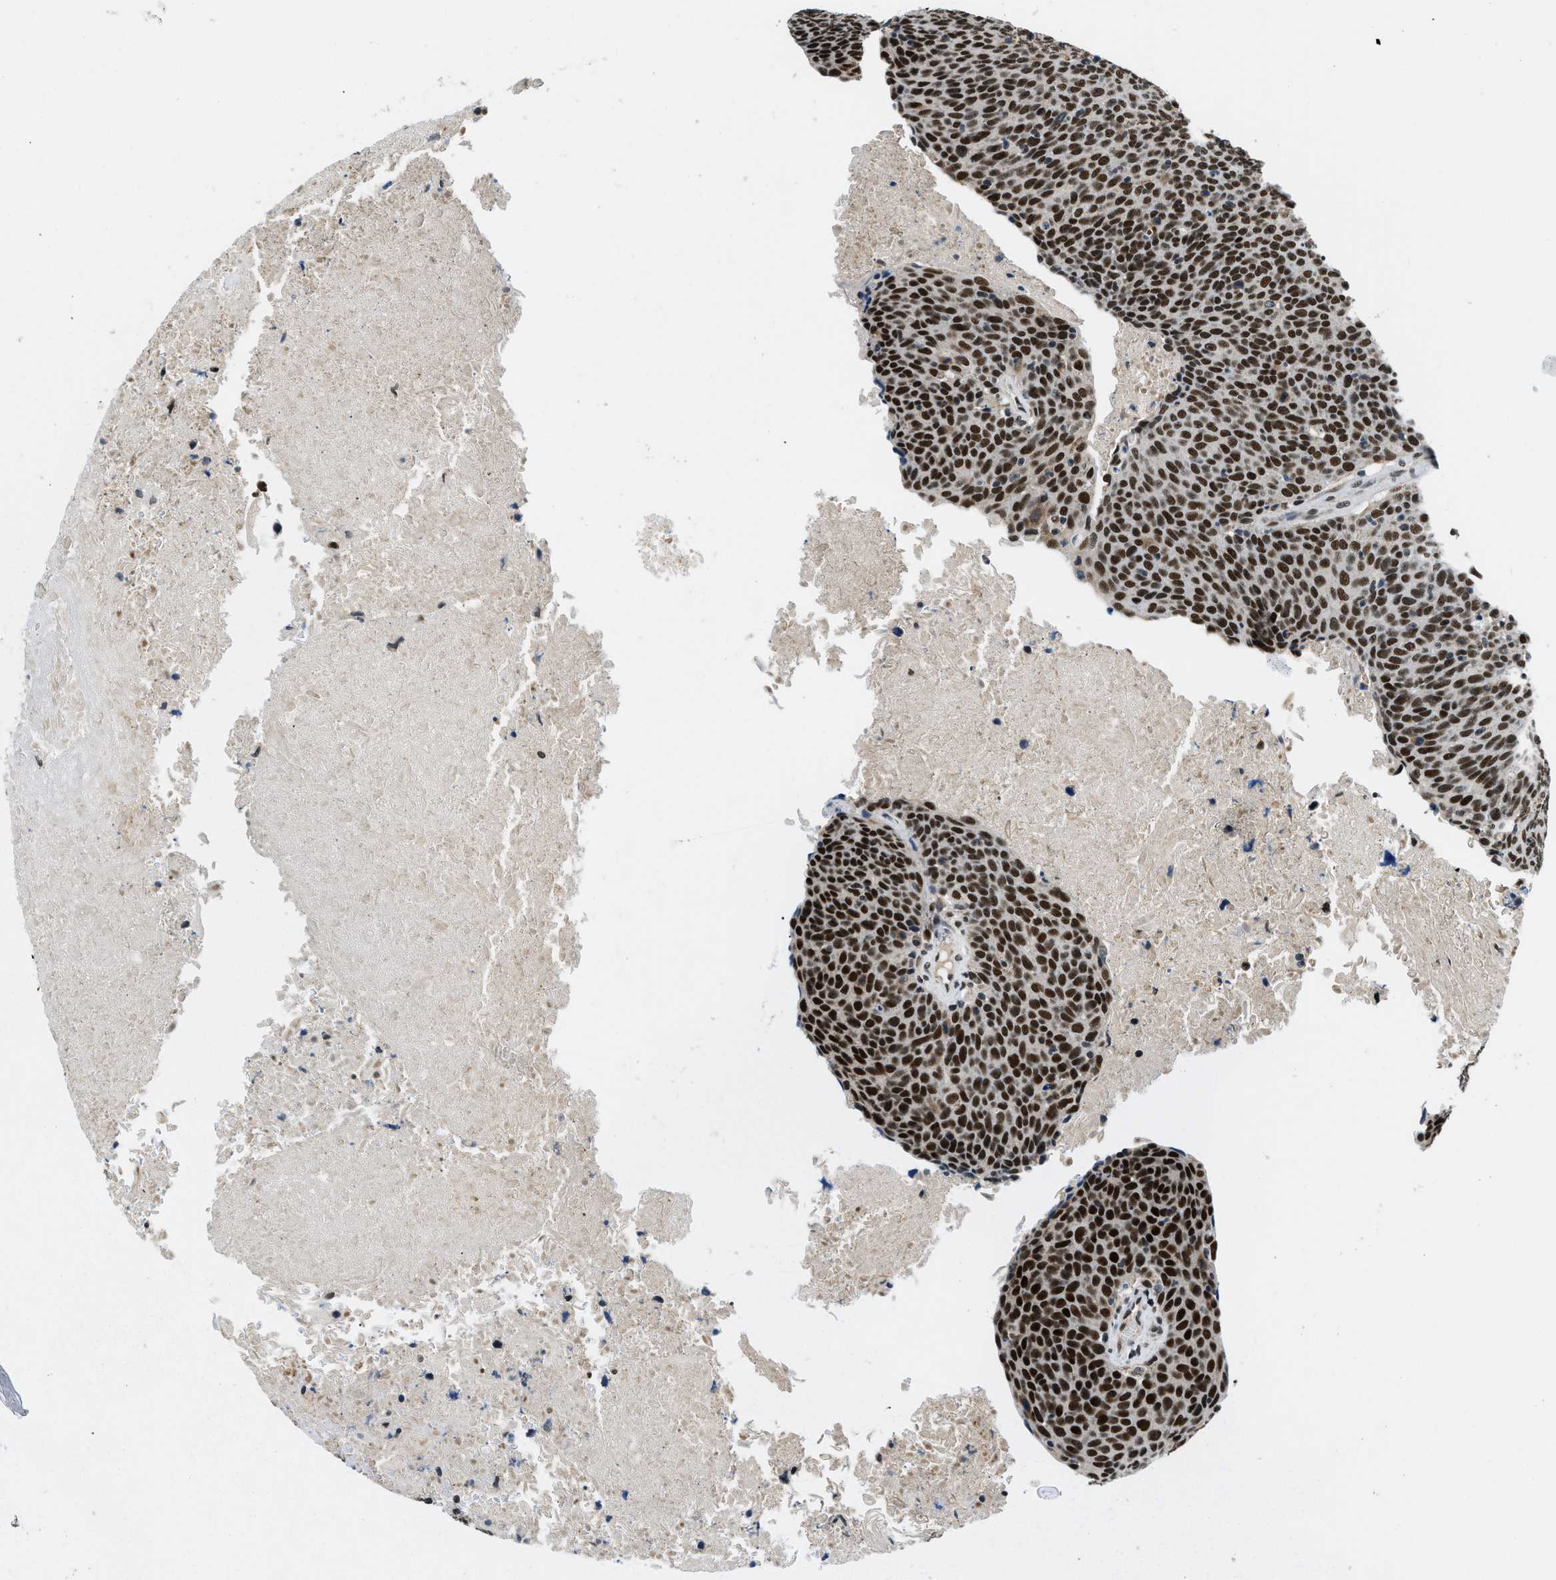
{"staining": {"intensity": "strong", "quantity": ">75%", "location": "nuclear"}, "tissue": "head and neck cancer", "cell_type": "Tumor cells", "image_type": "cancer", "snomed": [{"axis": "morphology", "description": "Squamous cell carcinoma, NOS"}, {"axis": "morphology", "description": "Squamous cell carcinoma, metastatic, NOS"}, {"axis": "topography", "description": "Lymph node"}, {"axis": "topography", "description": "Head-Neck"}], "caption": "About >75% of tumor cells in metastatic squamous cell carcinoma (head and neck) display strong nuclear protein staining as visualized by brown immunohistochemical staining.", "gene": "KDM3B", "patient": {"sex": "male", "age": 62}}